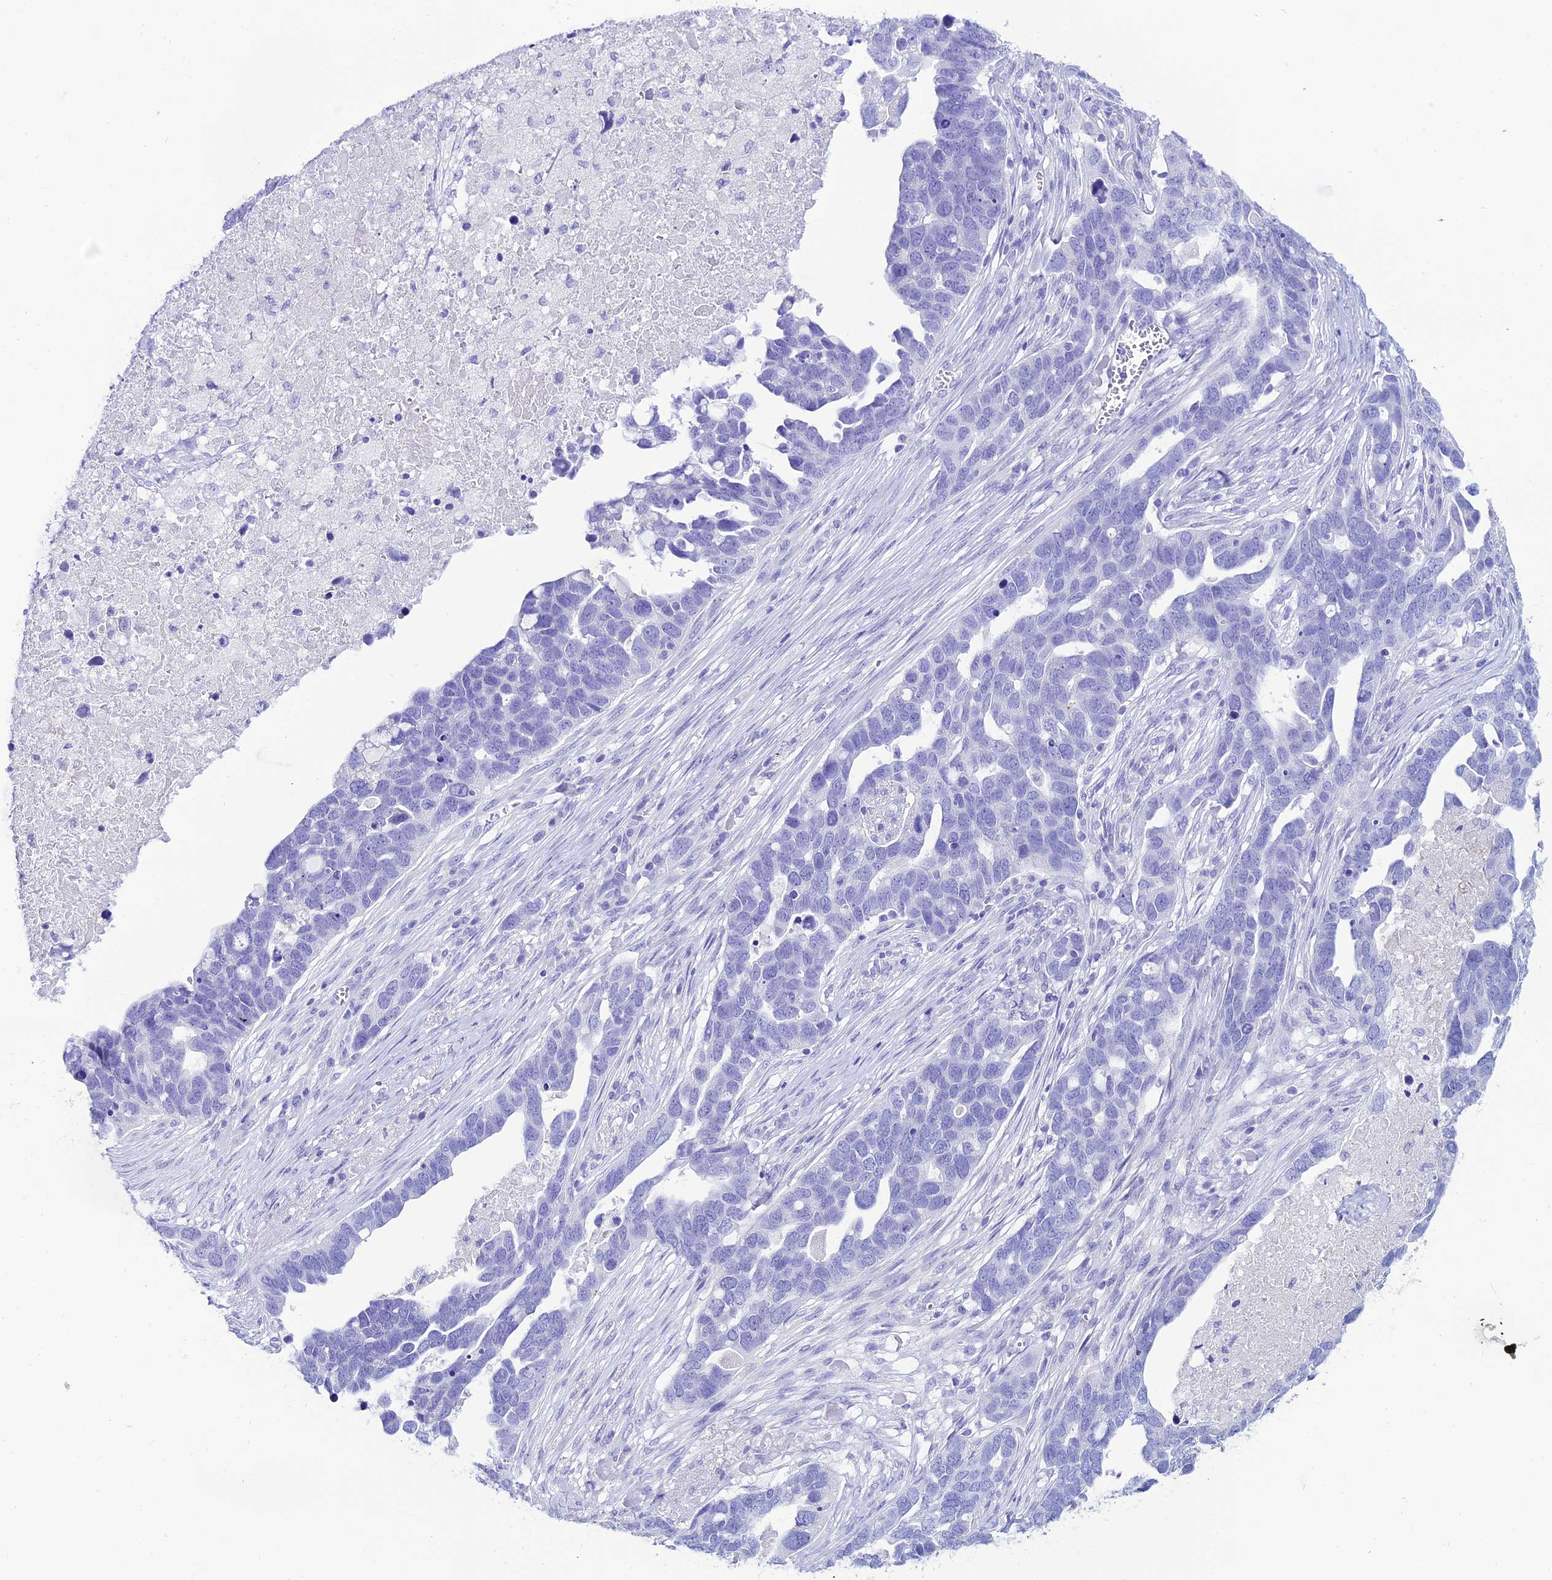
{"staining": {"intensity": "negative", "quantity": "none", "location": "none"}, "tissue": "ovarian cancer", "cell_type": "Tumor cells", "image_type": "cancer", "snomed": [{"axis": "morphology", "description": "Cystadenocarcinoma, serous, NOS"}, {"axis": "topography", "description": "Ovary"}], "caption": "The photomicrograph displays no staining of tumor cells in ovarian cancer. (DAB (3,3'-diaminobenzidine) IHC visualized using brightfield microscopy, high magnification).", "gene": "OR4D5", "patient": {"sex": "female", "age": 54}}